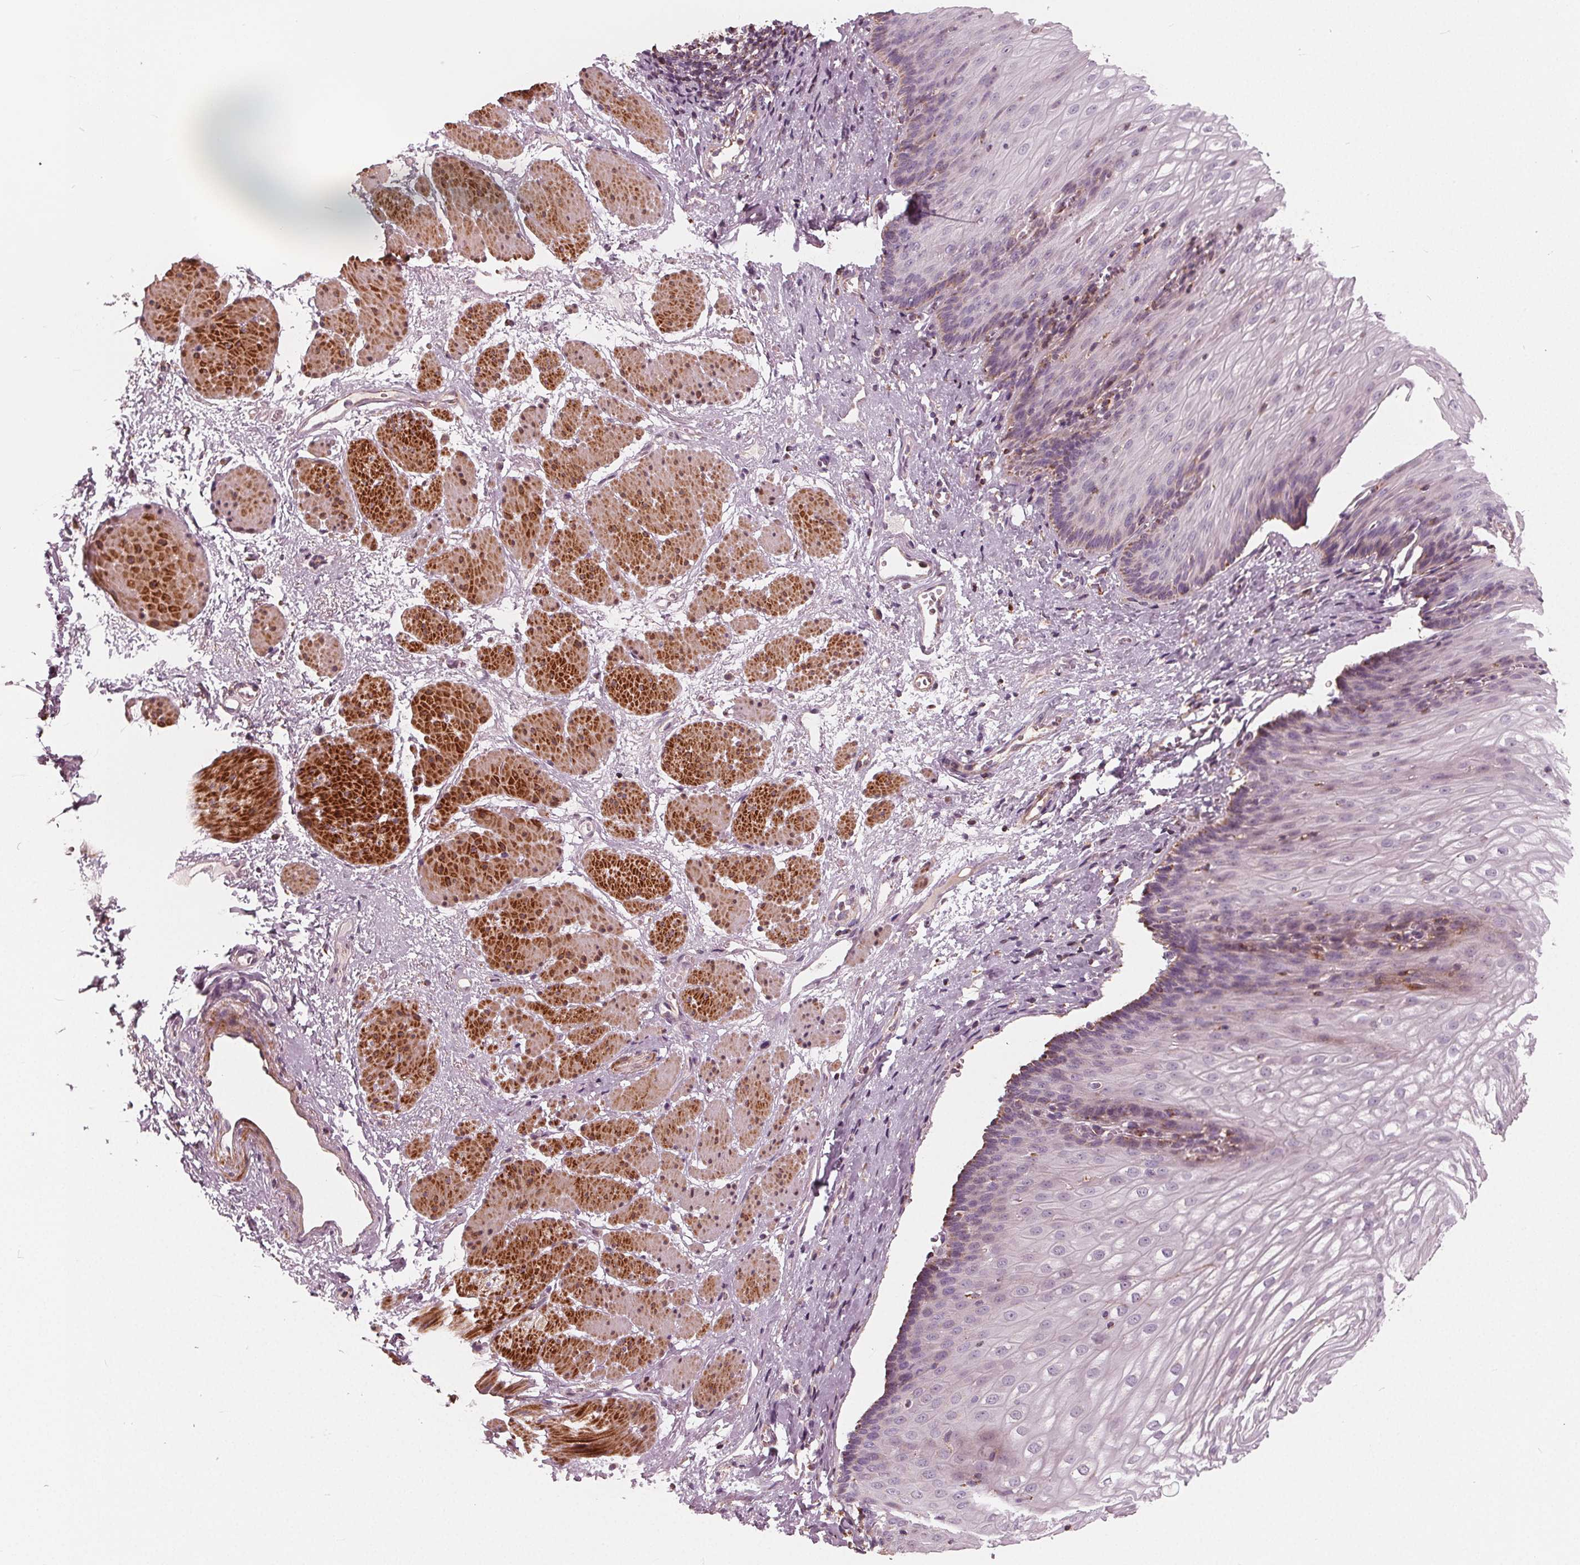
{"staining": {"intensity": "negative", "quantity": "none", "location": "none"}, "tissue": "esophagus", "cell_type": "Squamous epithelial cells", "image_type": "normal", "snomed": [{"axis": "morphology", "description": "Normal tissue, NOS"}, {"axis": "topography", "description": "Esophagus"}], "caption": "This image is of normal esophagus stained with immunohistochemistry (IHC) to label a protein in brown with the nuclei are counter-stained blue. There is no expression in squamous epithelial cells.", "gene": "DCAF4L2", "patient": {"sex": "male", "age": 62}}